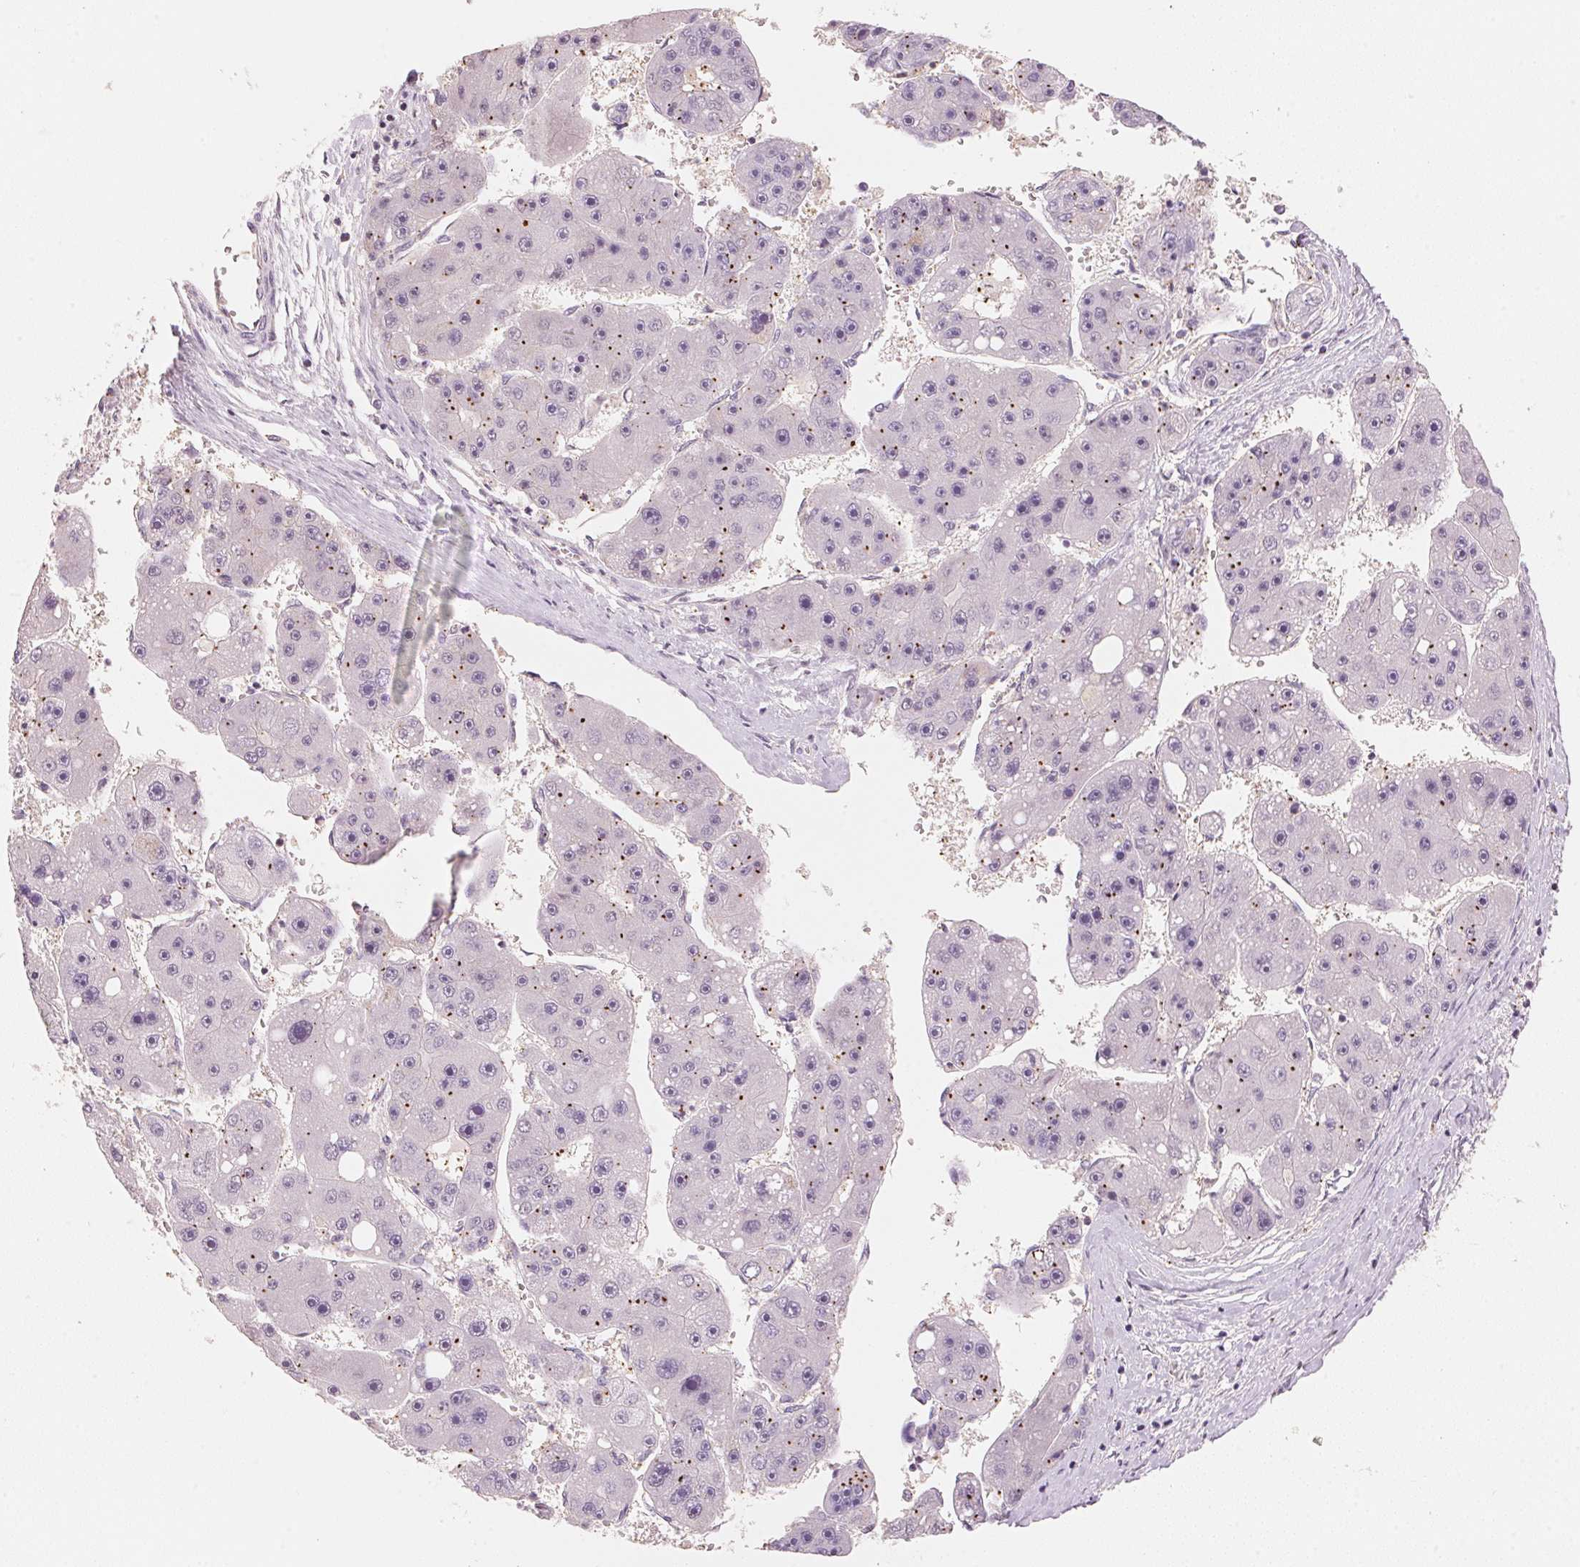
{"staining": {"intensity": "negative", "quantity": "none", "location": "none"}, "tissue": "liver cancer", "cell_type": "Tumor cells", "image_type": "cancer", "snomed": [{"axis": "morphology", "description": "Carcinoma, Hepatocellular, NOS"}, {"axis": "topography", "description": "Liver"}], "caption": "Photomicrograph shows no significant protein staining in tumor cells of hepatocellular carcinoma (liver).", "gene": "HOXB13", "patient": {"sex": "female", "age": 61}}